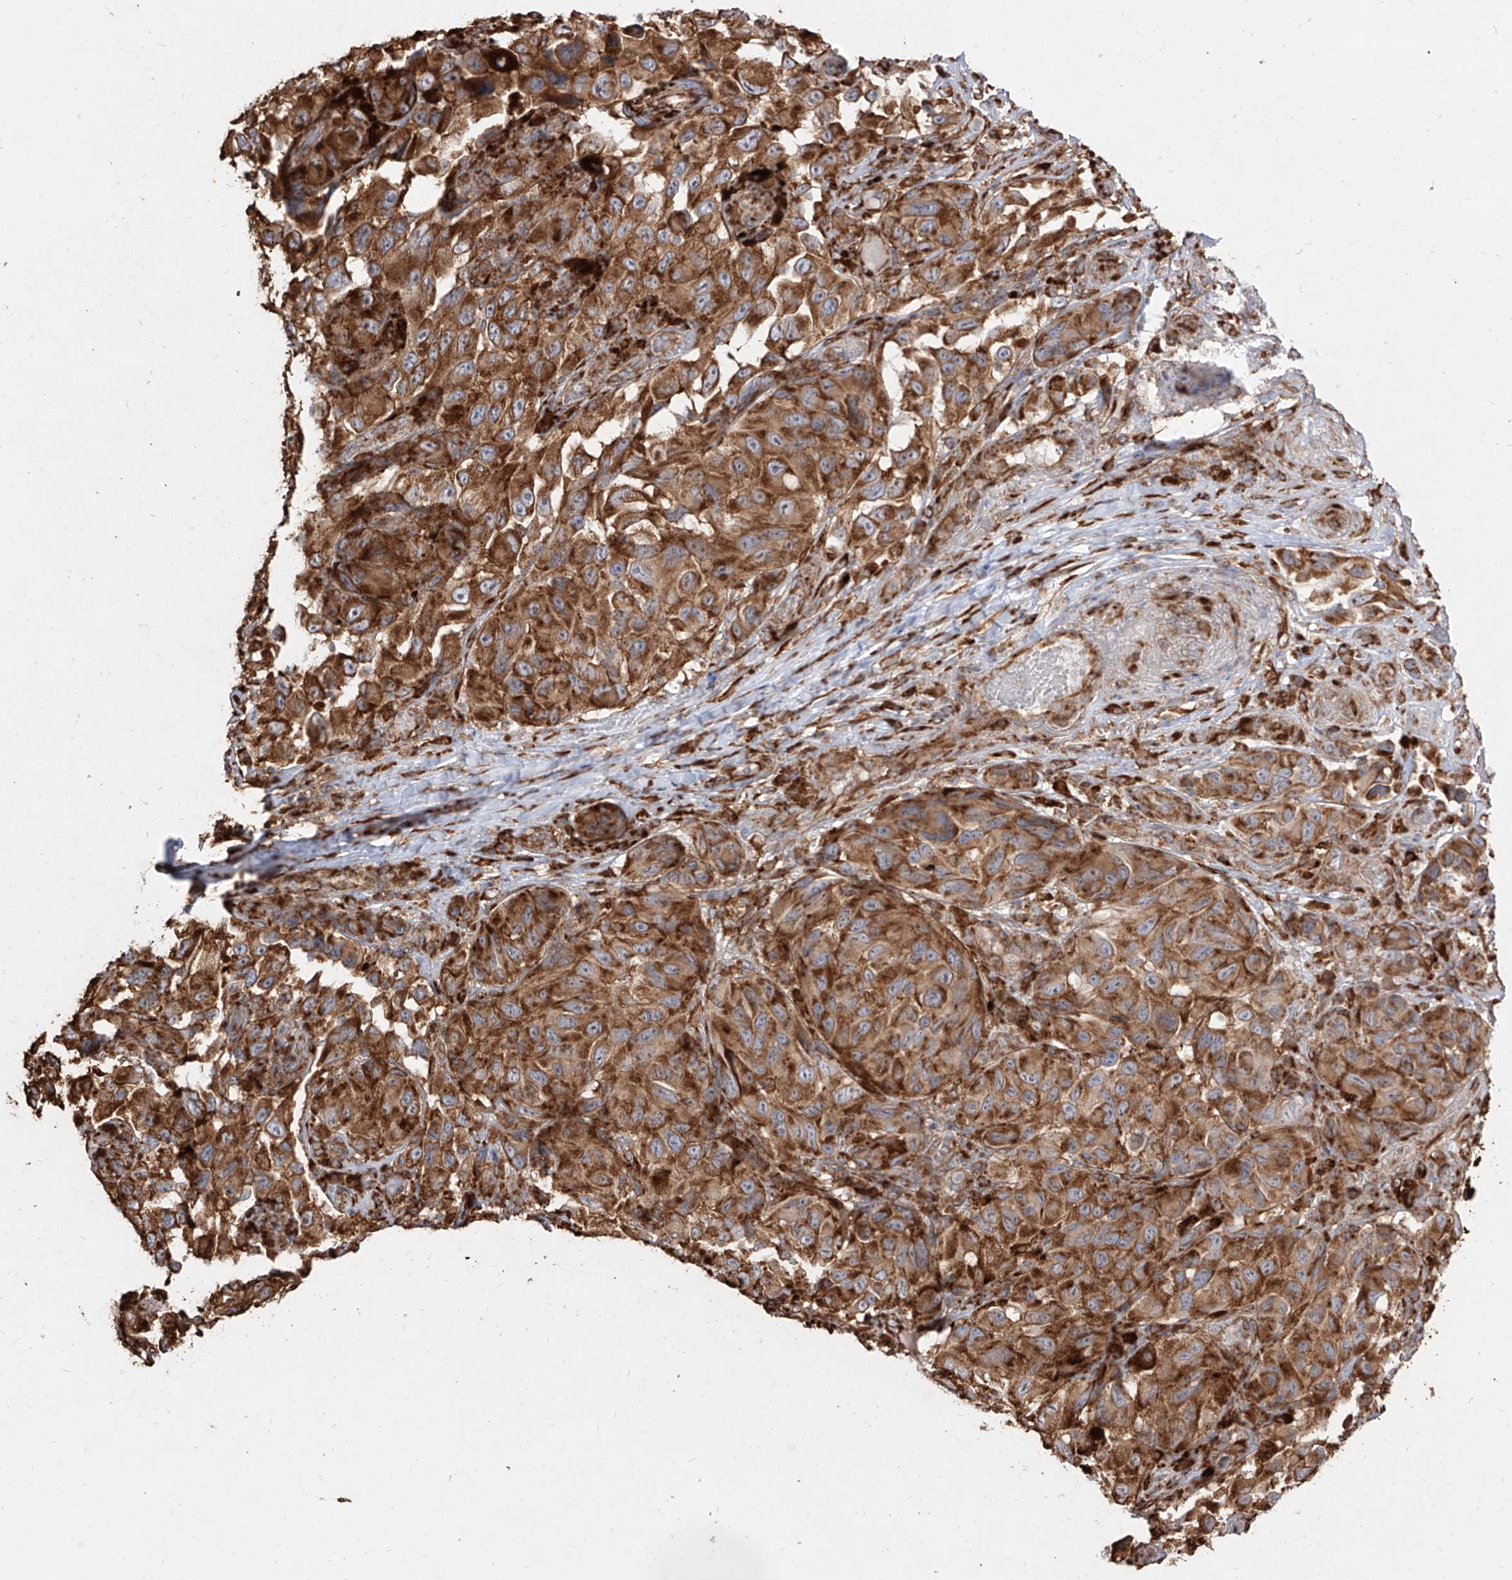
{"staining": {"intensity": "strong", "quantity": ">75%", "location": "cytoplasmic/membranous"}, "tissue": "melanoma", "cell_type": "Tumor cells", "image_type": "cancer", "snomed": [{"axis": "morphology", "description": "Malignant melanoma, NOS"}, {"axis": "topography", "description": "Skin"}], "caption": "The immunohistochemical stain highlights strong cytoplasmic/membranous staining in tumor cells of malignant melanoma tissue. (Brightfield microscopy of DAB IHC at high magnification).", "gene": "RPS25", "patient": {"sex": "female", "age": 73}}